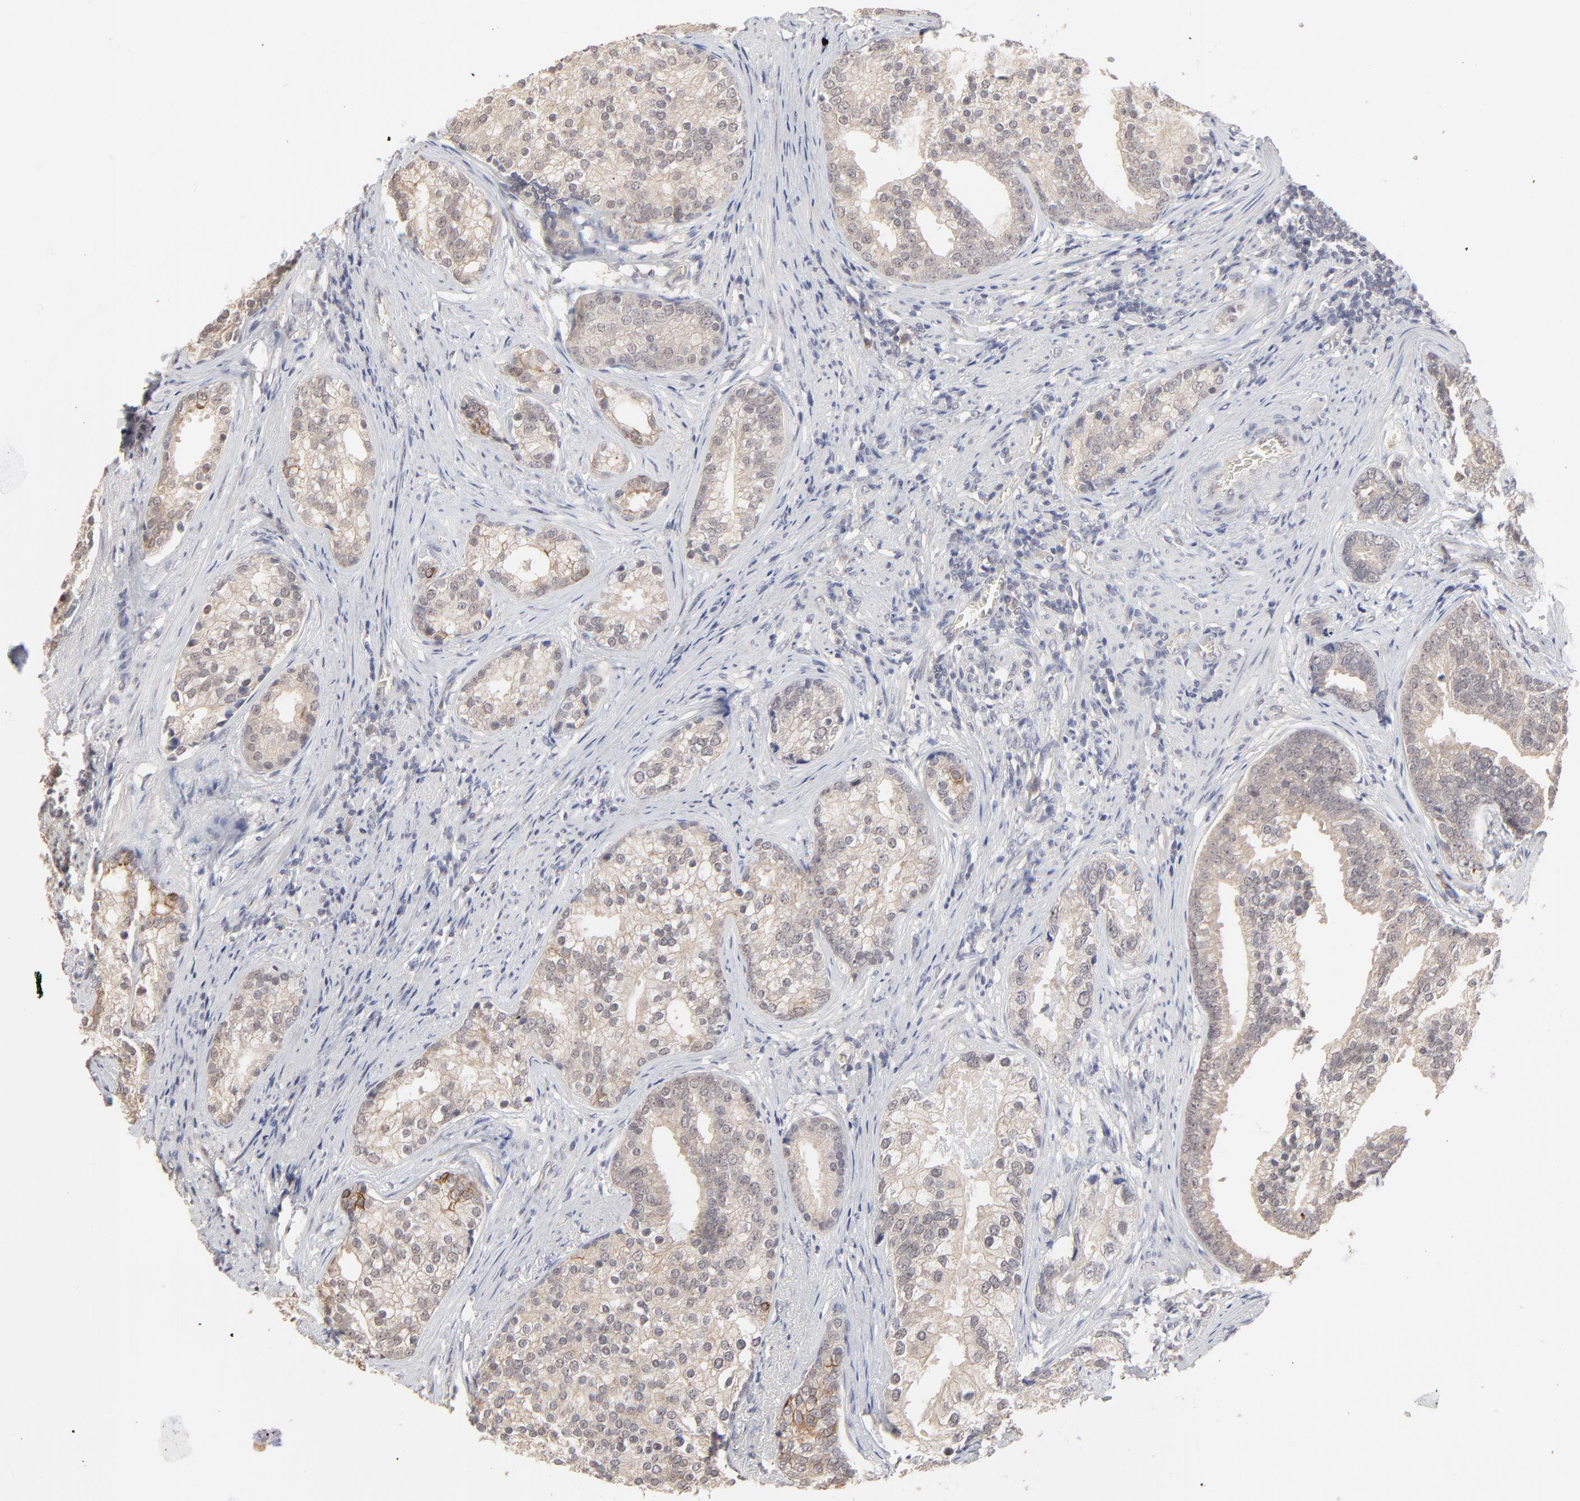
{"staining": {"intensity": "weak", "quantity": ">75%", "location": "cytoplasmic/membranous"}, "tissue": "prostate cancer", "cell_type": "Tumor cells", "image_type": "cancer", "snomed": [{"axis": "morphology", "description": "Adenocarcinoma, Low grade"}, {"axis": "topography", "description": "Prostate"}], "caption": "About >75% of tumor cells in human prostate cancer demonstrate weak cytoplasmic/membranous protein staining as visualized by brown immunohistochemical staining.", "gene": "FAM199X", "patient": {"sex": "male", "age": 71}}